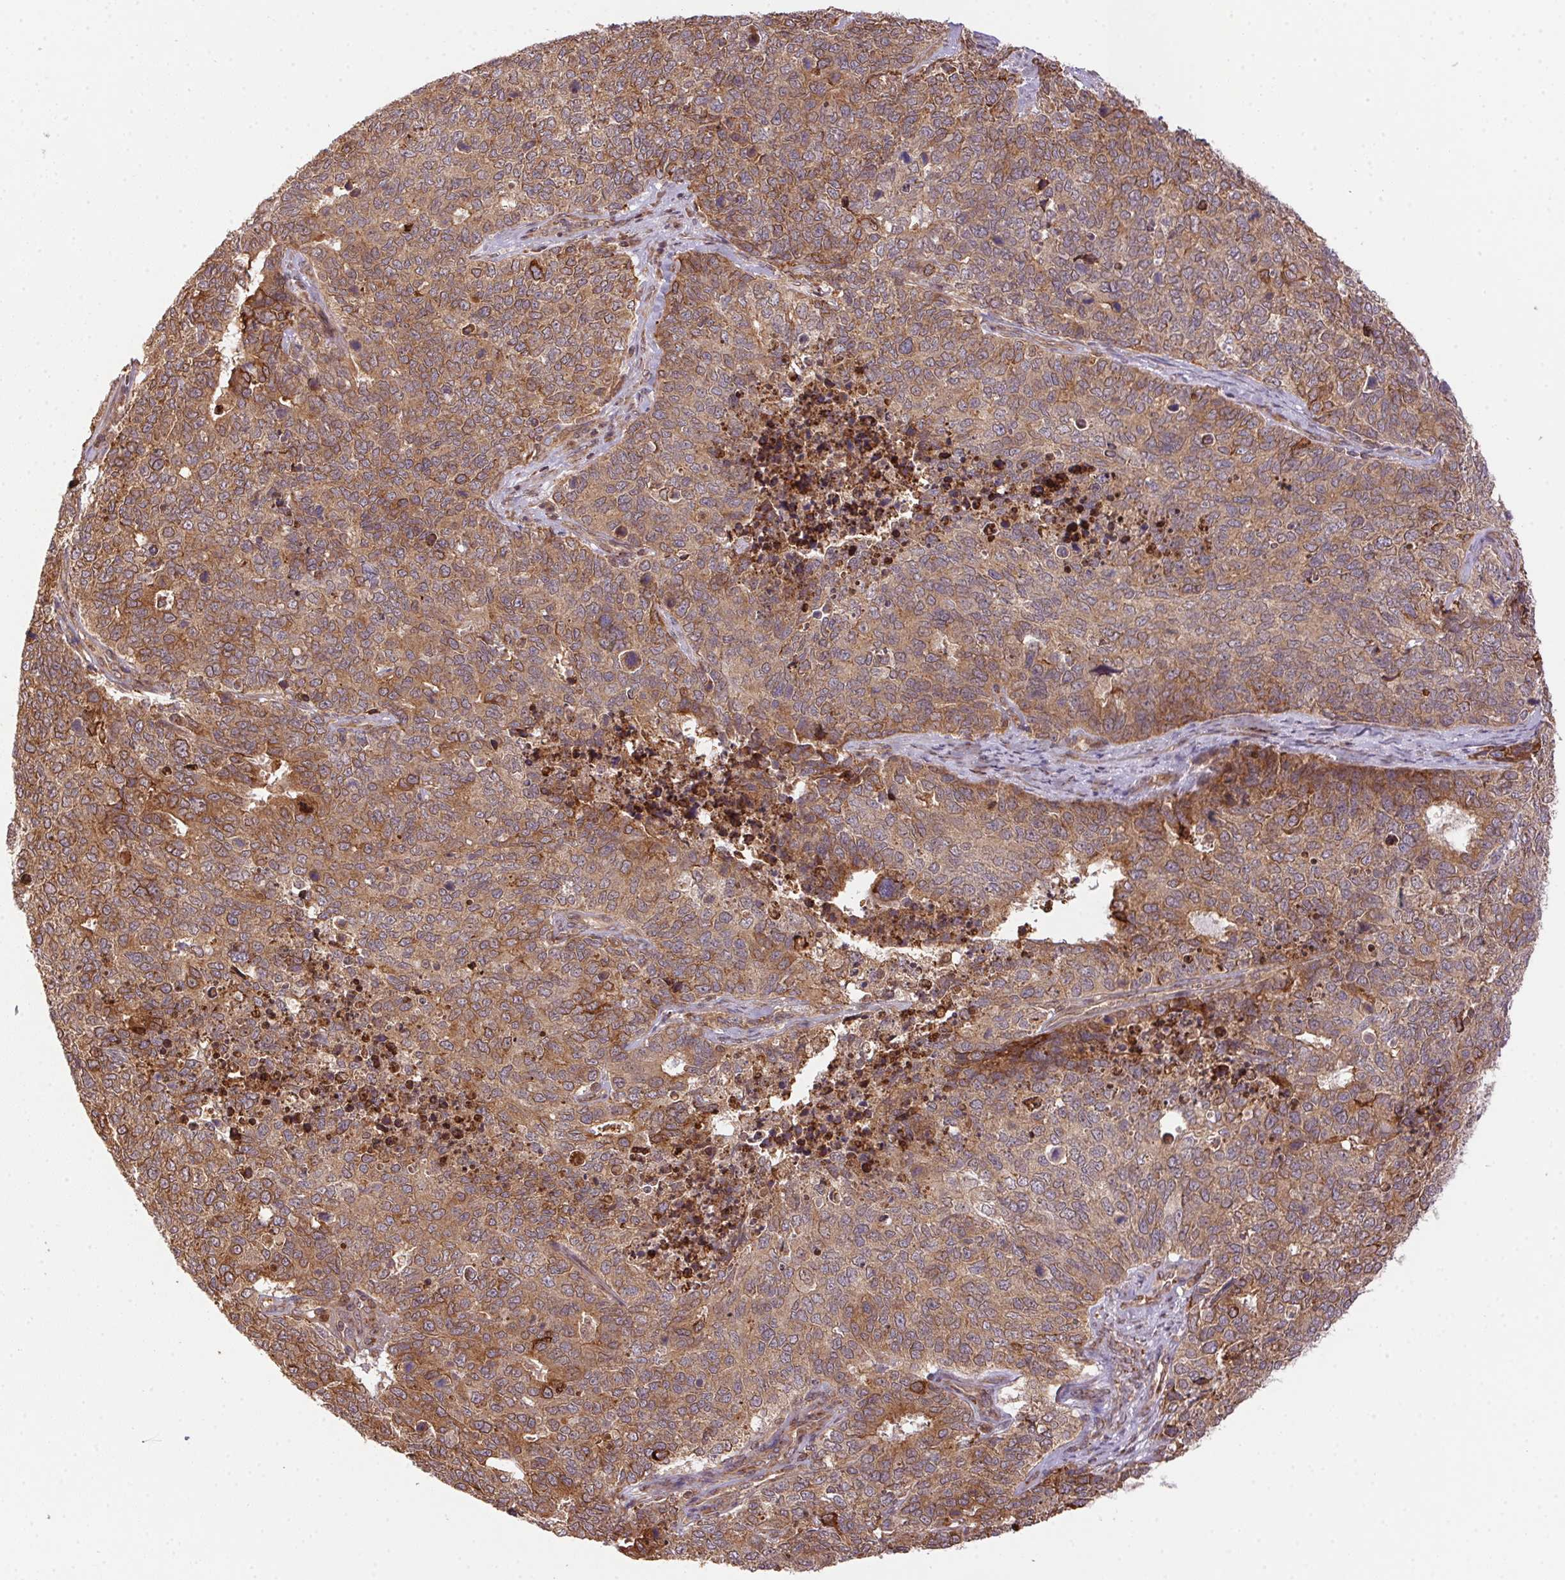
{"staining": {"intensity": "weak", "quantity": ">75%", "location": "cytoplasmic/membranous"}, "tissue": "cervical cancer", "cell_type": "Tumor cells", "image_type": "cancer", "snomed": [{"axis": "morphology", "description": "Adenocarcinoma, NOS"}, {"axis": "topography", "description": "Cervix"}], "caption": "Human adenocarcinoma (cervical) stained with a protein marker reveals weak staining in tumor cells.", "gene": "MEX3D", "patient": {"sex": "female", "age": 63}}